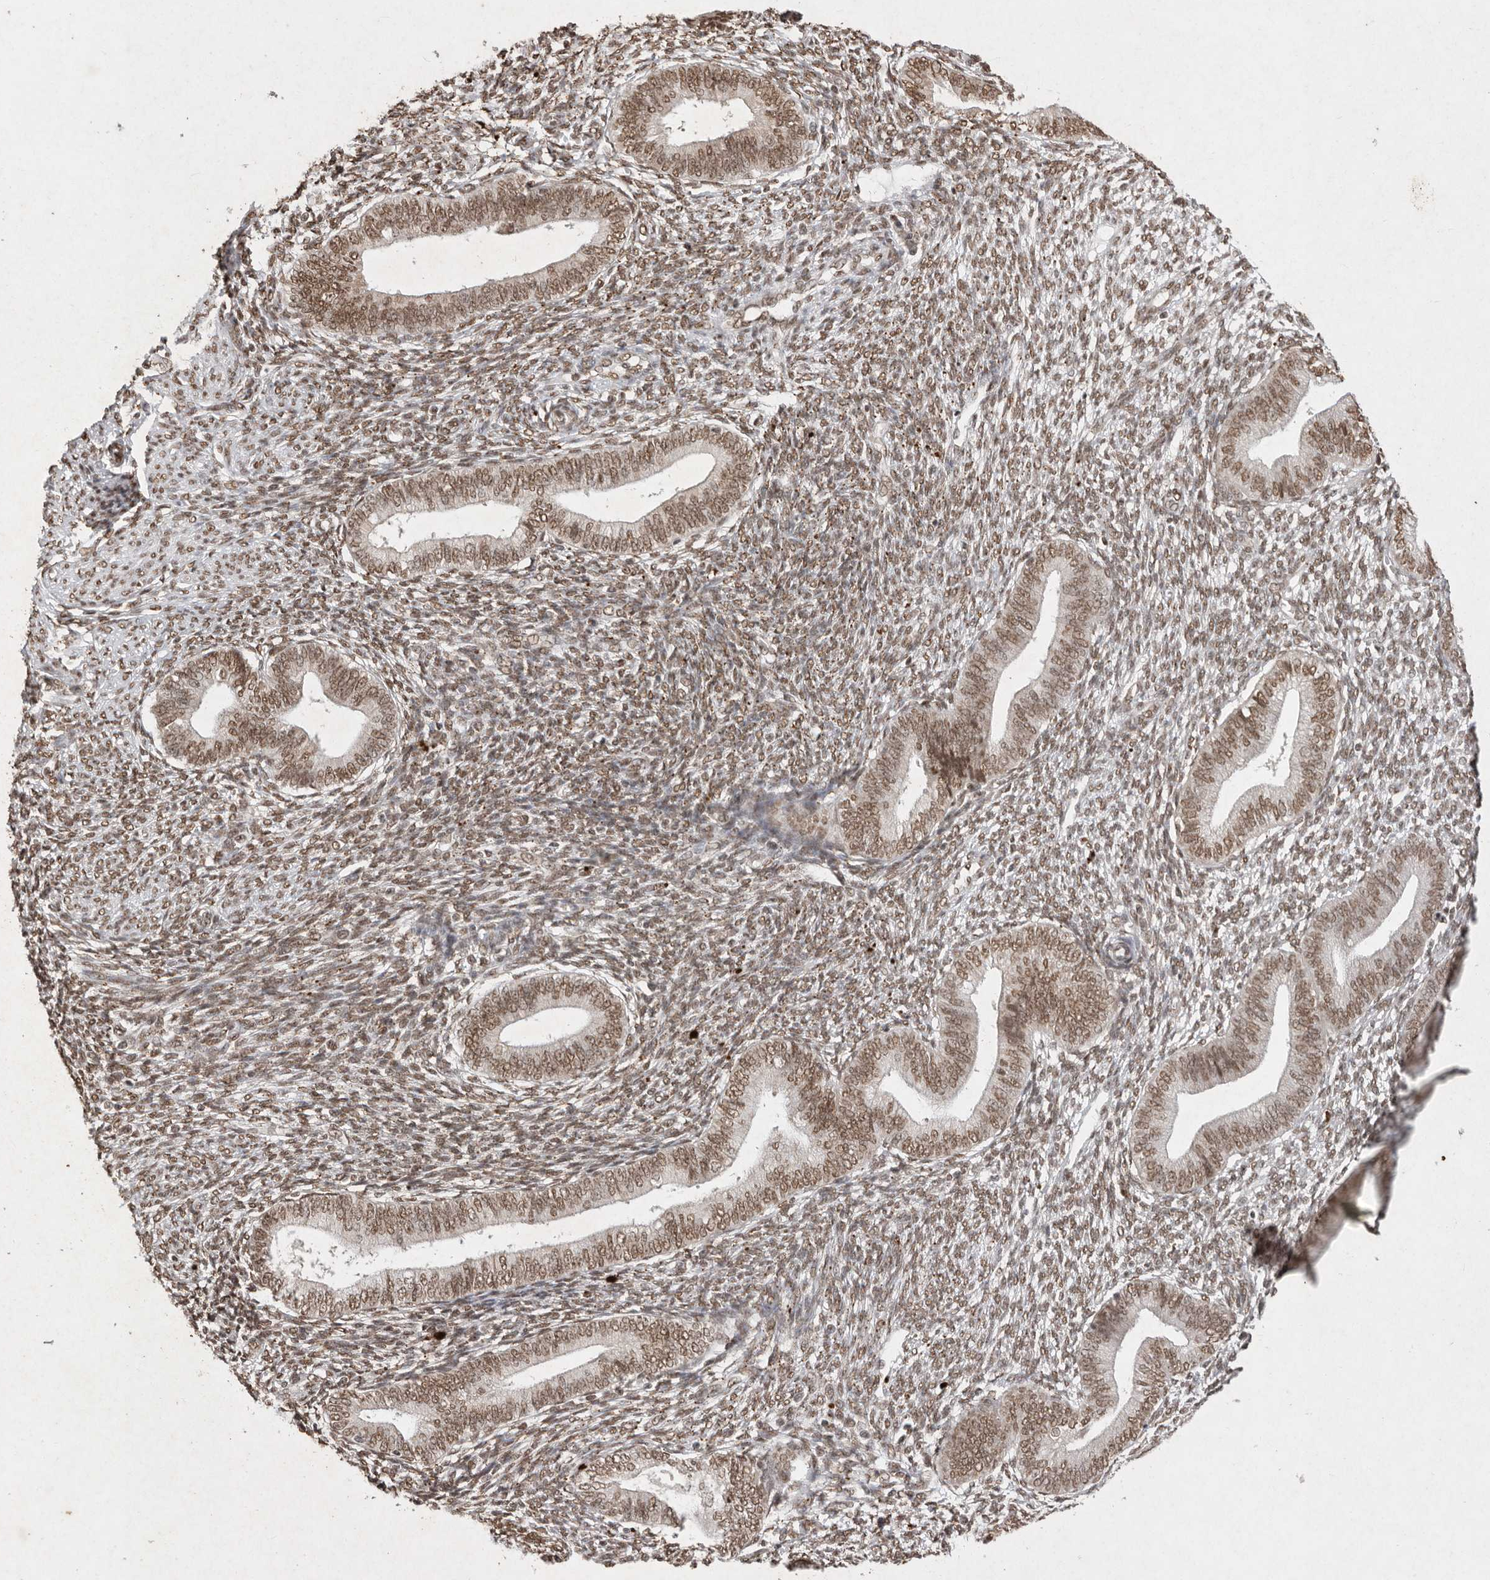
{"staining": {"intensity": "moderate", "quantity": ">75%", "location": "nuclear"}, "tissue": "endometrium", "cell_type": "Cells in endometrial stroma", "image_type": "normal", "snomed": [{"axis": "morphology", "description": "Normal tissue, NOS"}, {"axis": "topography", "description": "Endometrium"}], "caption": "Protein staining demonstrates moderate nuclear expression in approximately >75% of cells in endometrial stroma in normal endometrium. (DAB (3,3'-diaminobenzidine) = brown stain, brightfield microscopy at high magnification).", "gene": "NKX3", "patient": {"sex": "female", "age": 46}}